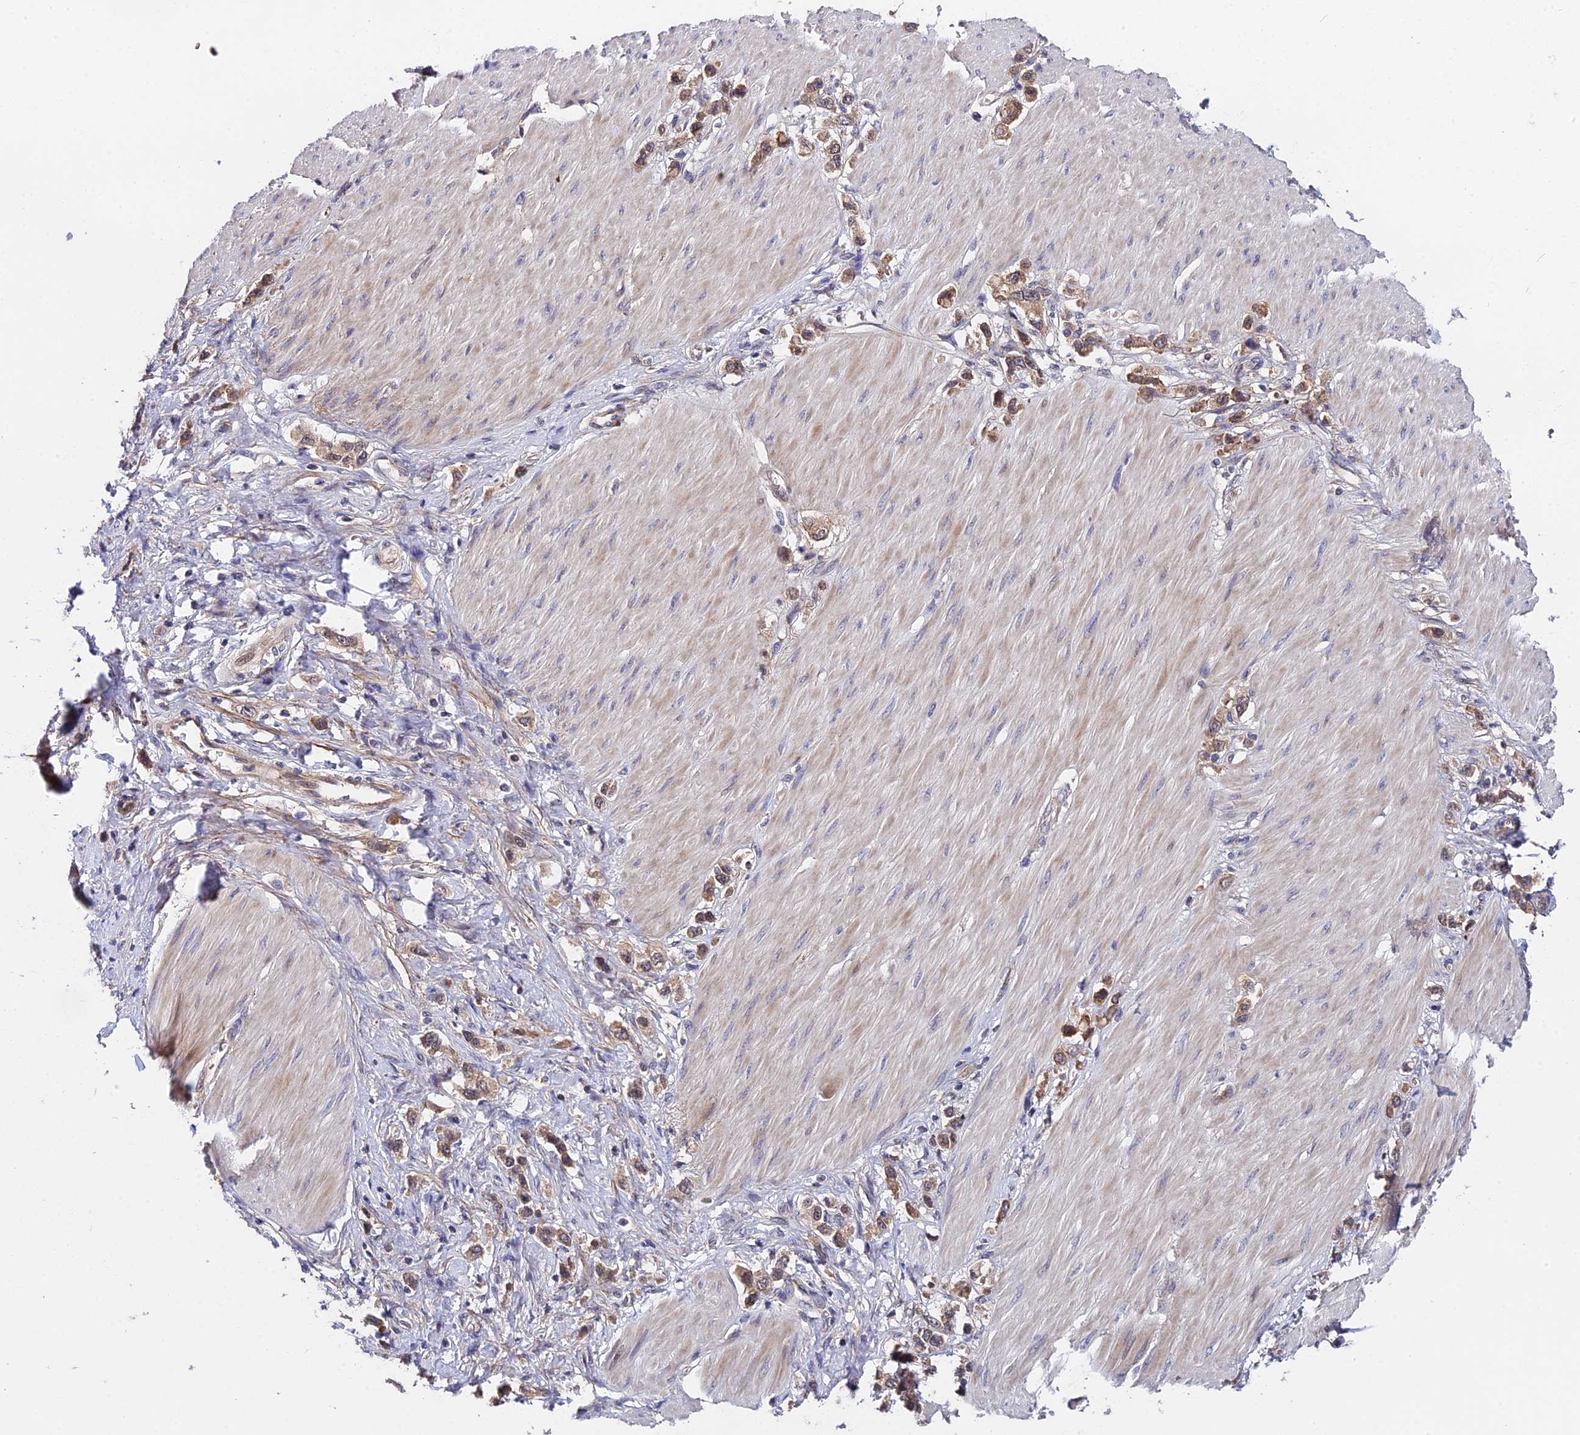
{"staining": {"intensity": "moderate", "quantity": ">75%", "location": "cytoplasmic/membranous"}, "tissue": "stomach cancer", "cell_type": "Tumor cells", "image_type": "cancer", "snomed": [{"axis": "morphology", "description": "Normal tissue, NOS"}, {"axis": "morphology", "description": "Adenocarcinoma, NOS"}, {"axis": "topography", "description": "Stomach, upper"}, {"axis": "topography", "description": "Stomach"}], "caption": "IHC of human adenocarcinoma (stomach) displays medium levels of moderate cytoplasmic/membranous staining in approximately >75% of tumor cells.", "gene": "TRMT1", "patient": {"sex": "female", "age": 65}}